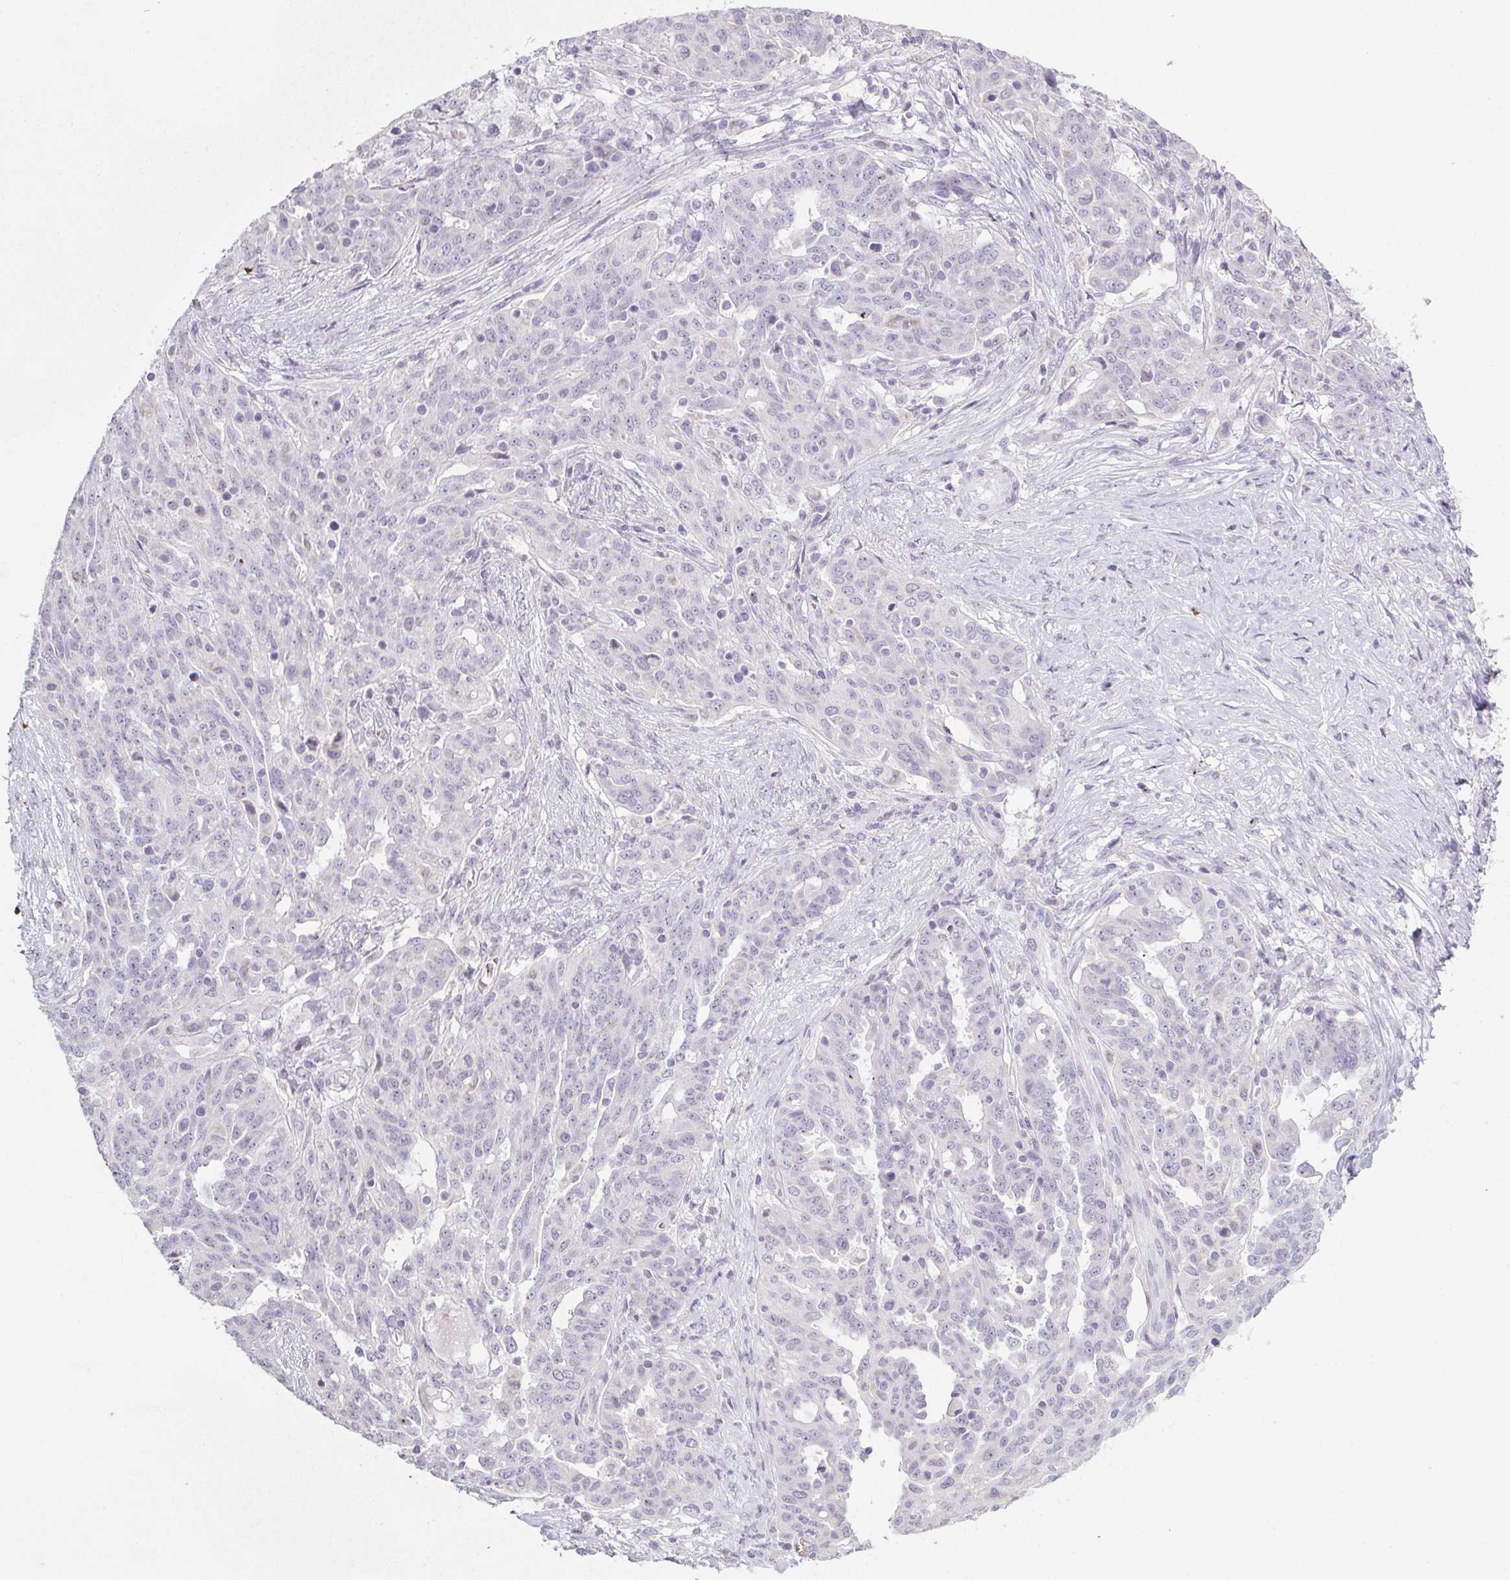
{"staining": {"intensity": "negative", "quantity": "none", "location": "none"}, "tissue": "ovarian cancer", "cell_type": "Tumor cells", "image_type": "cancer", "snomed": [{"axis": "morphology", "description": "Cystadenocarcinoma, serous, NOS"}, {"axis": "topography", "description": "Ovary"}], "caption": "This is an IHC micrograph of human ovarian cancer (serous cystadenocarcinoma). There is no expression in tumor cells.", "gene": "DCD", "patient": {"sex": "female", "age": 67}}